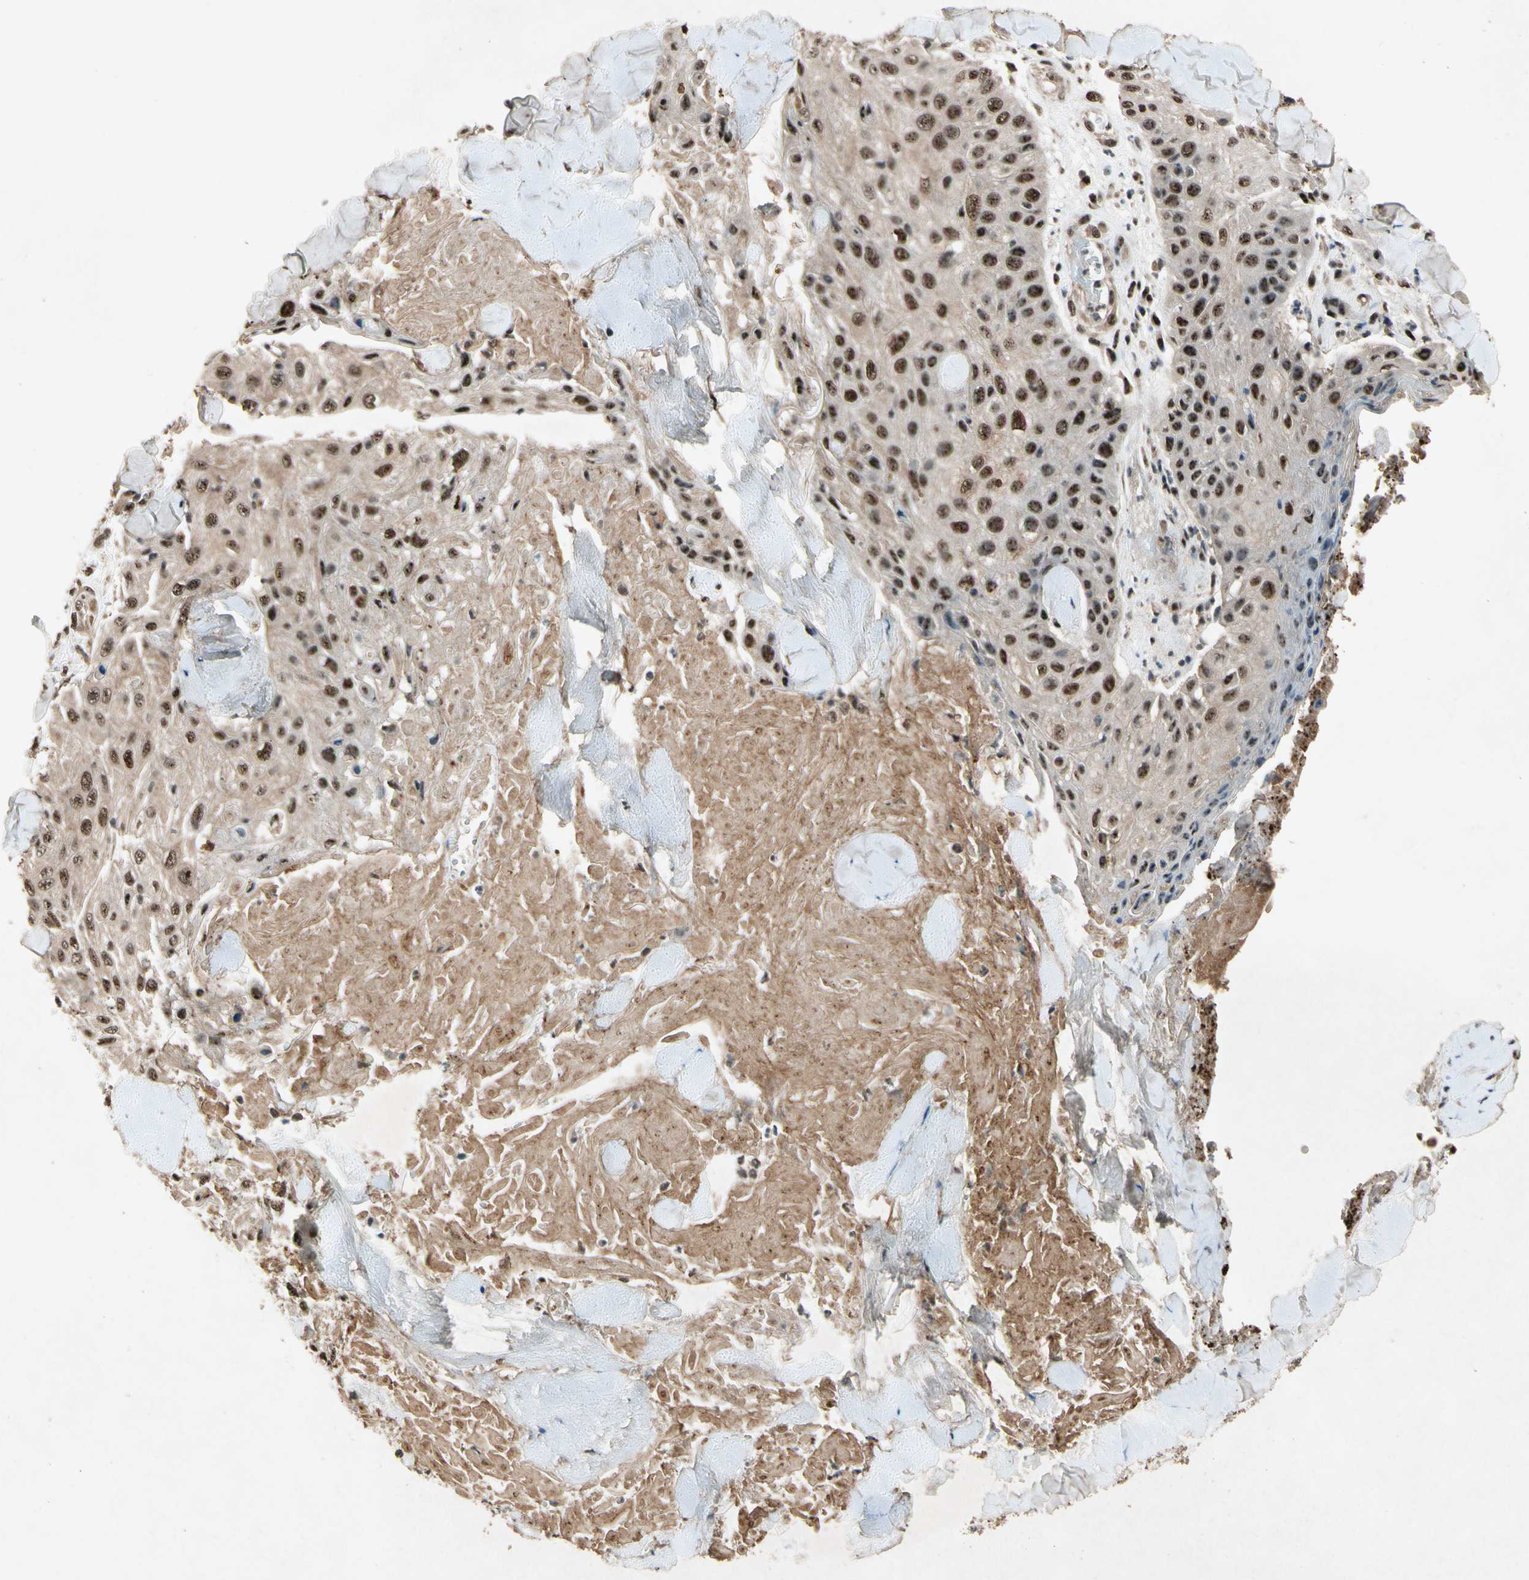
{"staining": {"intensity": "strong", "quantity": ">75%", "location": "cytoplasmic/membranous,nuclear"}, "tissue": "skin cancer", "cell_type": "Tumor cells", "image_type": "cancer", "snomed": [{"axis": "morphology", "description": "Squamous cell carcinoma, NOS"}, {"axis": "topography", "description": "Skin"}], "caption": "About >75% of tumor cells in human skin cancer (squamous cell carcinoma) show strong cytoplasmic/membranous and nuclear protein expression as visualized by brown immunohistochemical staining.", "gene": "PML", "patient": {"sex": "male", "age": 86}}